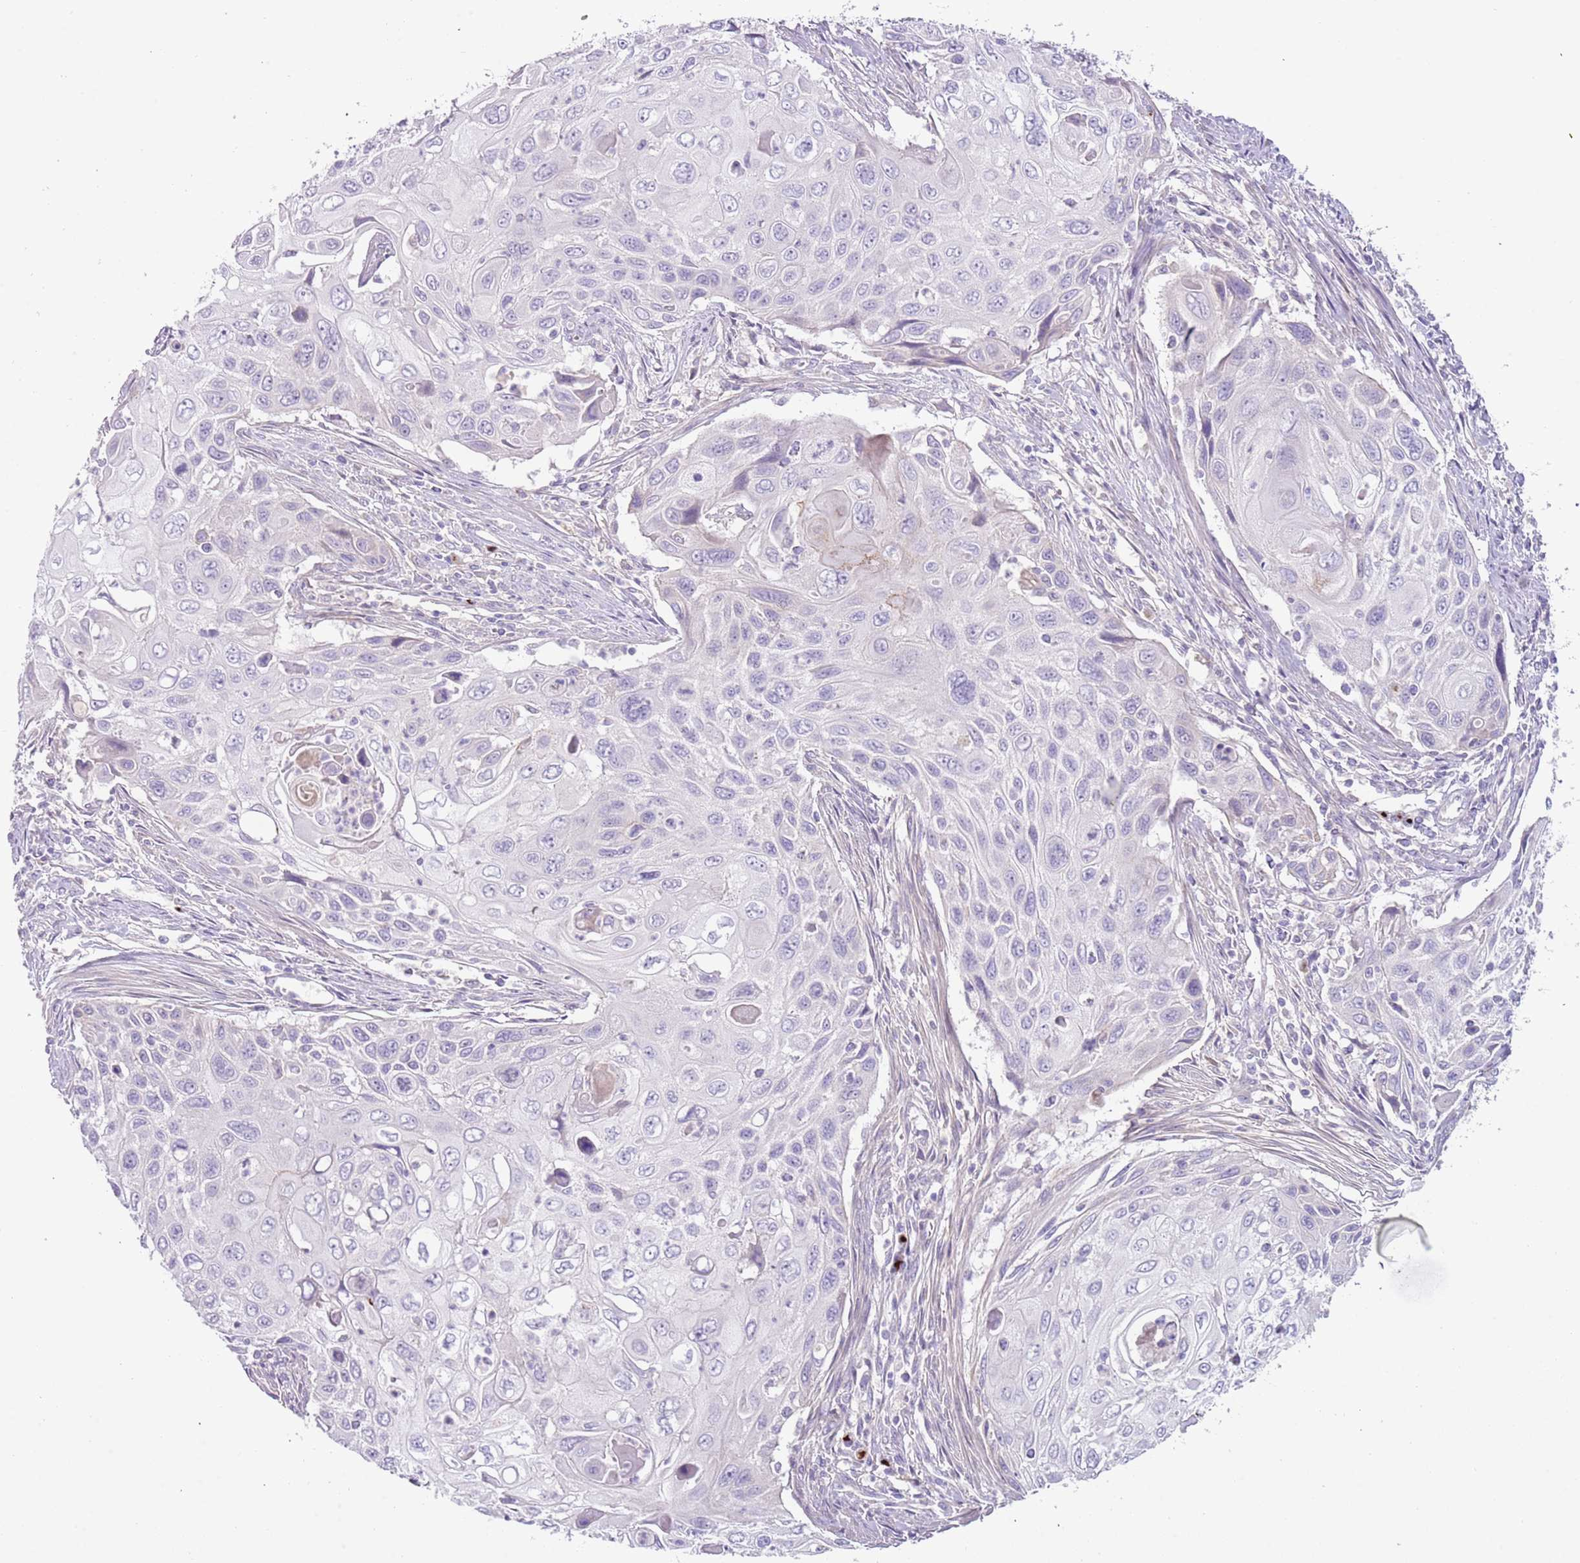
{"staining": {"intensity": "negative", "quantity": "none", "location": "none"}, "tissue": "cervical cancer", "cell_type": "Tumor cells", "image_type": "cancer", "snomed": [{"axis": "morphology", "description": "Squamous cell carcinoma, NOS"}, {"axis": "topography", "description": "Cervix"}], "caption": "This is an immunohistochemistry (IHC) photomicrograph of human cervical squamous cell carcinoma. There is no positivity in tumor cells.", "gene": "C2CD3", "patient": {"sex": "female", "age": 70}}